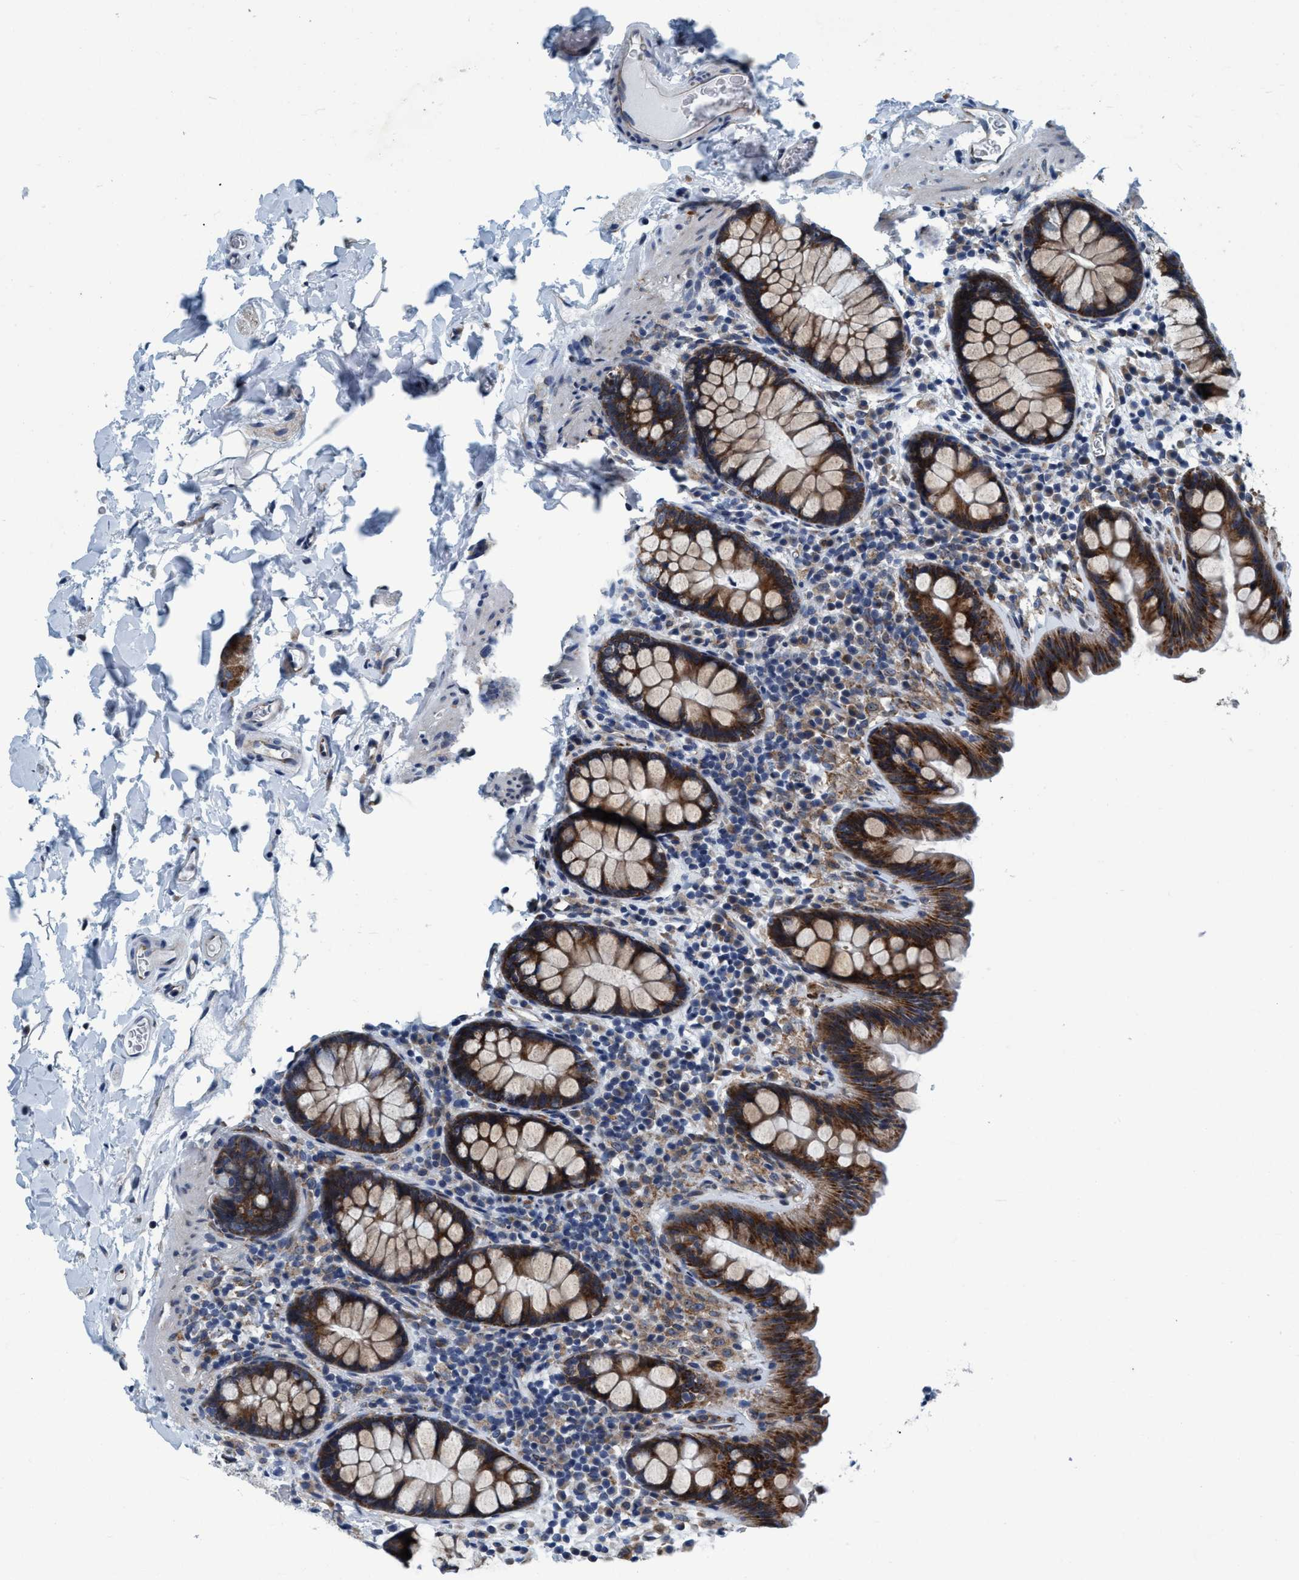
{"staining": {"intensity": "negative", "quantity": "none", "location": "none"}, "tissue": "colon", "cell_type": "Endothelial cells", "image_type": "normal", "snomed": [{"axis": "morphology", "description": "Normal tissue, NOS"}, {"axis": "topography", "description": "Colon"}], "caption": "A micrograph of human colon is negative for staining in endothelial cells. The staining is performed using DAB brown chromogen with nuclei counter-stained in using hematoxylin.", "gene": "ARMC9", "patient": {"sex": "female", "age": 80}}